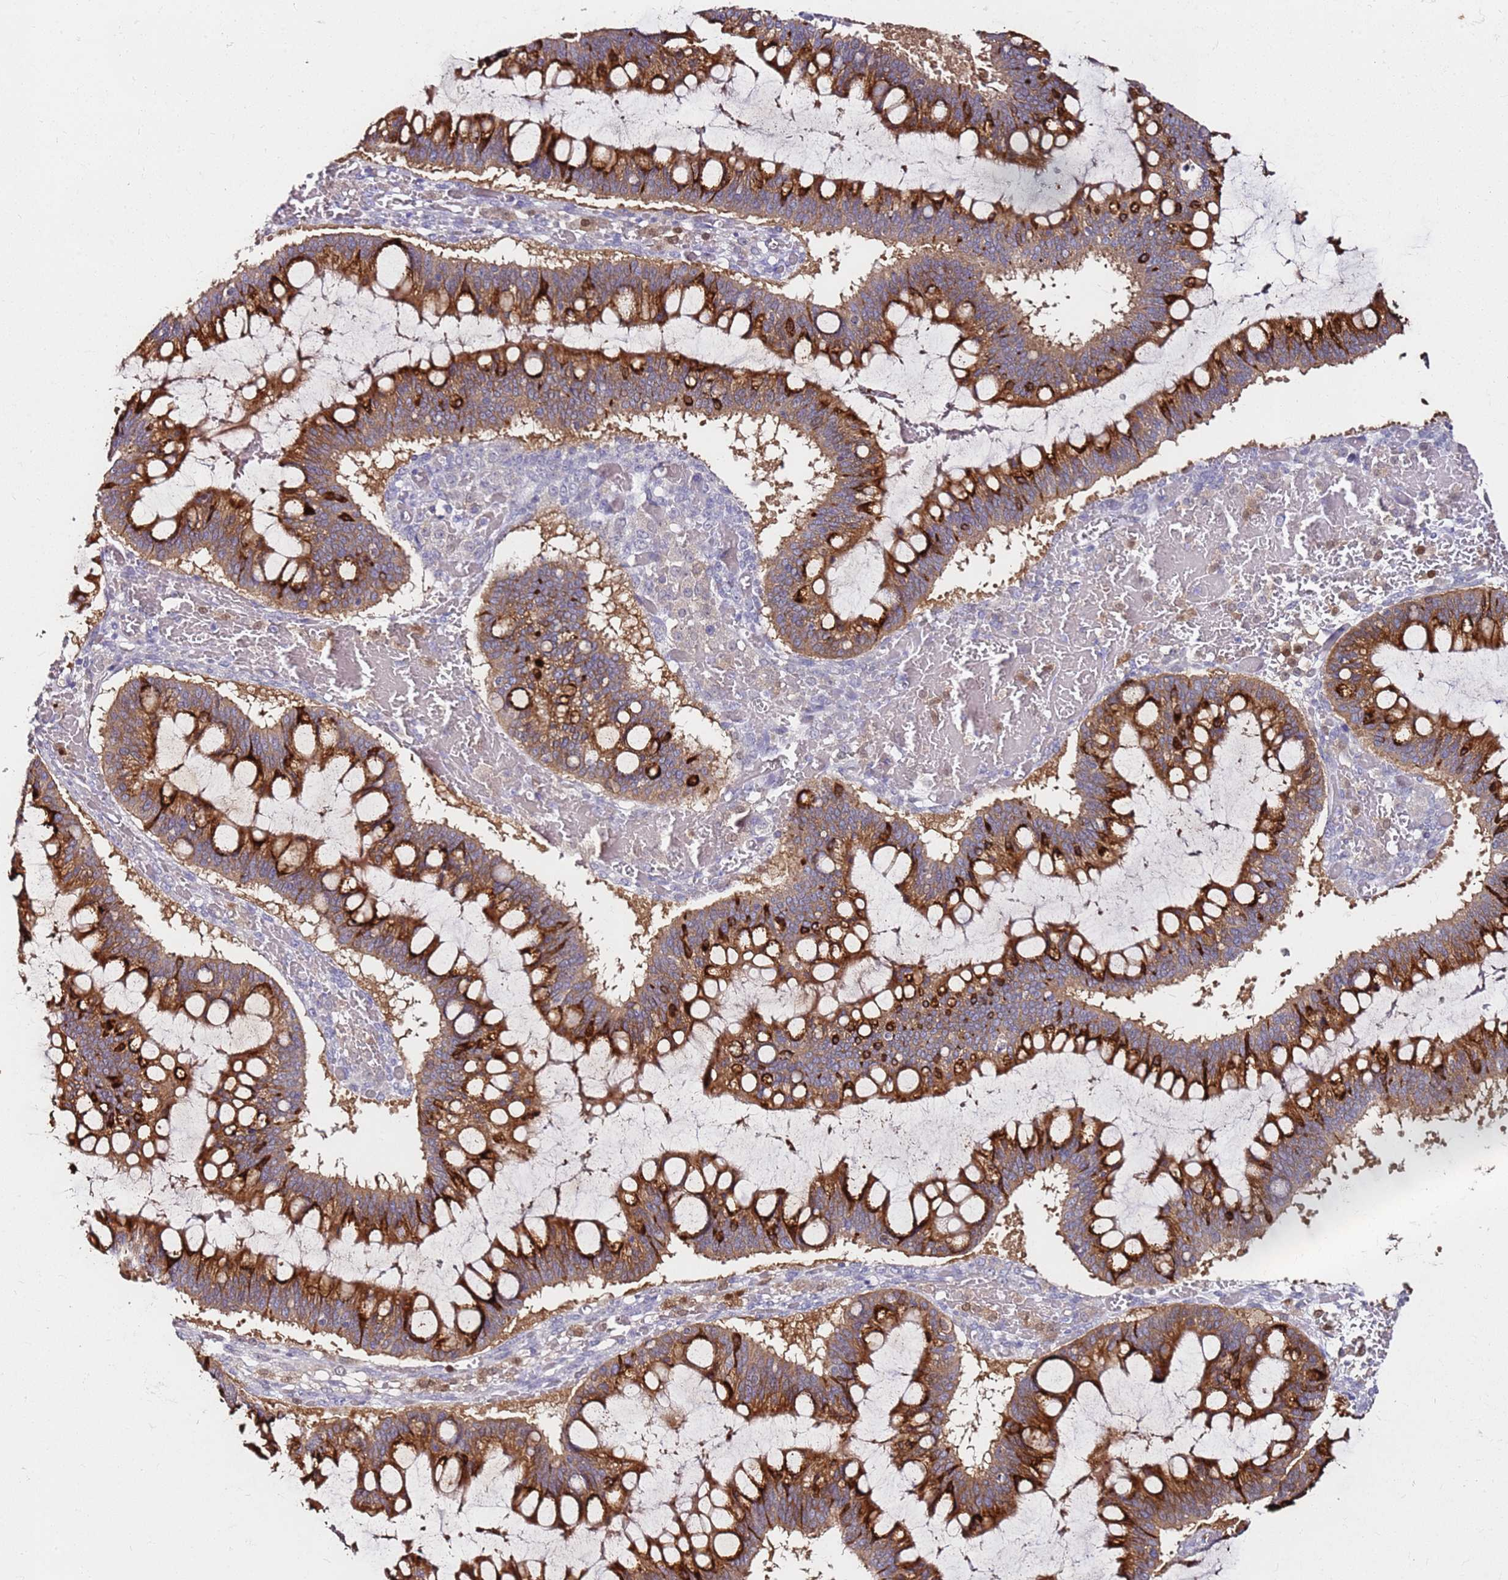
{"staining": {"intensity": "strong", "quantity": ">75%", "location": "cytoplasmic/membranous"}, "tissue": "ovarian cancer", "cell_type": "Tumor cells", "image_type": "cancer", "snomed": [{"axis": "morphology", "description": "Cystadenocarcinoma, mucinous, NOS"}, {"axis": "topography", "description": "Ovary"}], "caption": "Human mucinous cystadenocarcinoma (ovarian) stained with a protein marker shows strong staining in tumor cells.", "gene": "SRRM5", "patient": {"sex": "female", "age": 73}}